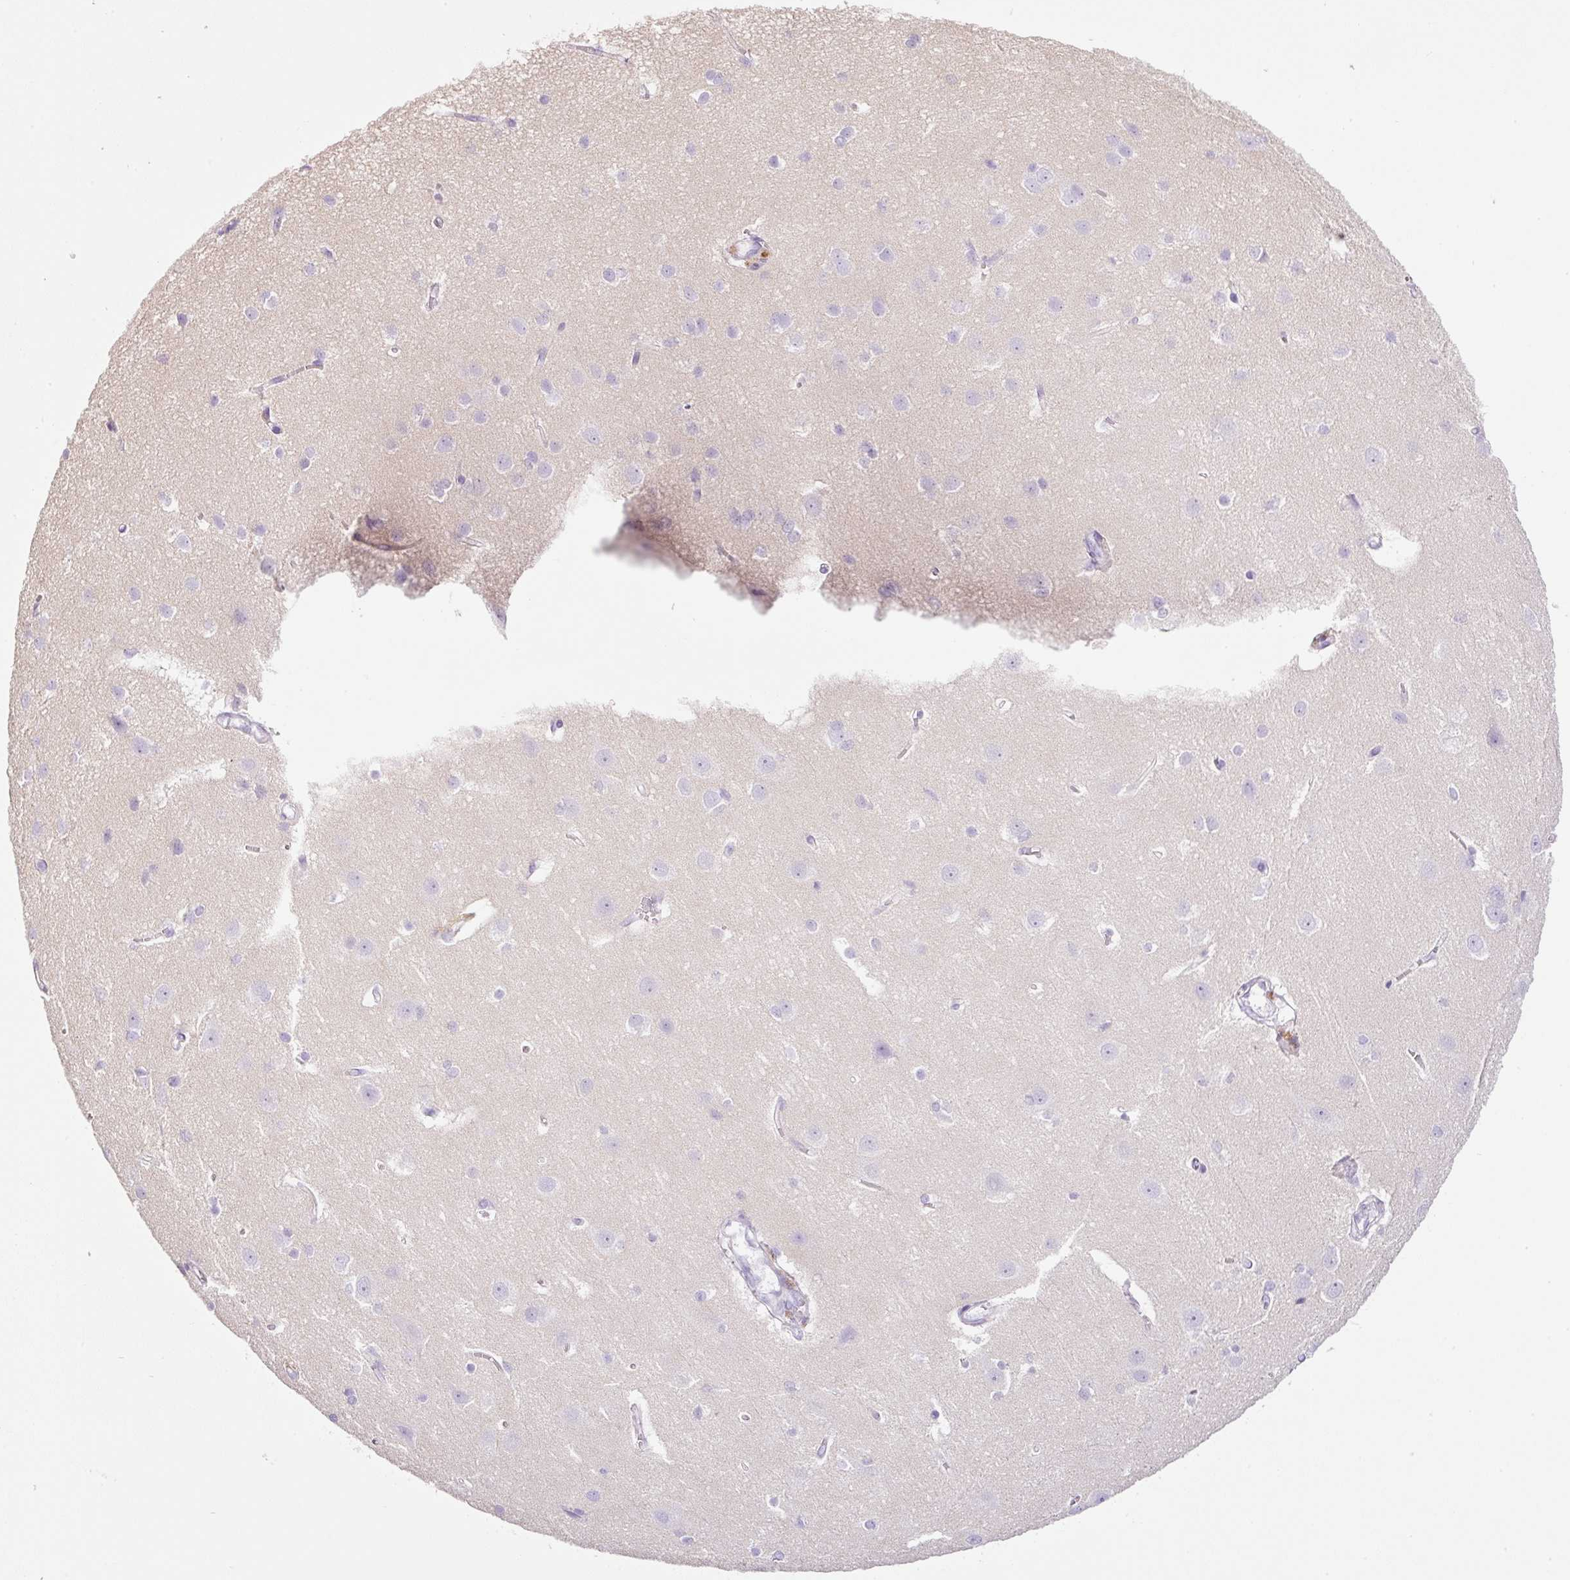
{"staining": {"intensity": "negative", "quantity": "none", "location": "none"}, "tissue": "cerebral cortex", "cell_type": "Endothelial cells", "image_type": "normal", "snomed": [{"axis": "morphology", "description": "Normal tissue, NOS"}, {"axis": "topography", "description": "Cerebral cortex"}], "caption": "High magnification brightfield microscopy of unremarkable cerebral cortex stained with DAB (3,3'-diaminobenzidine) (brown) and counterstained with hematoxylin (blue): endothelial cells show no significant staining.", "gene": "BSND", "patient": {"sex": "male", "age": 37}}